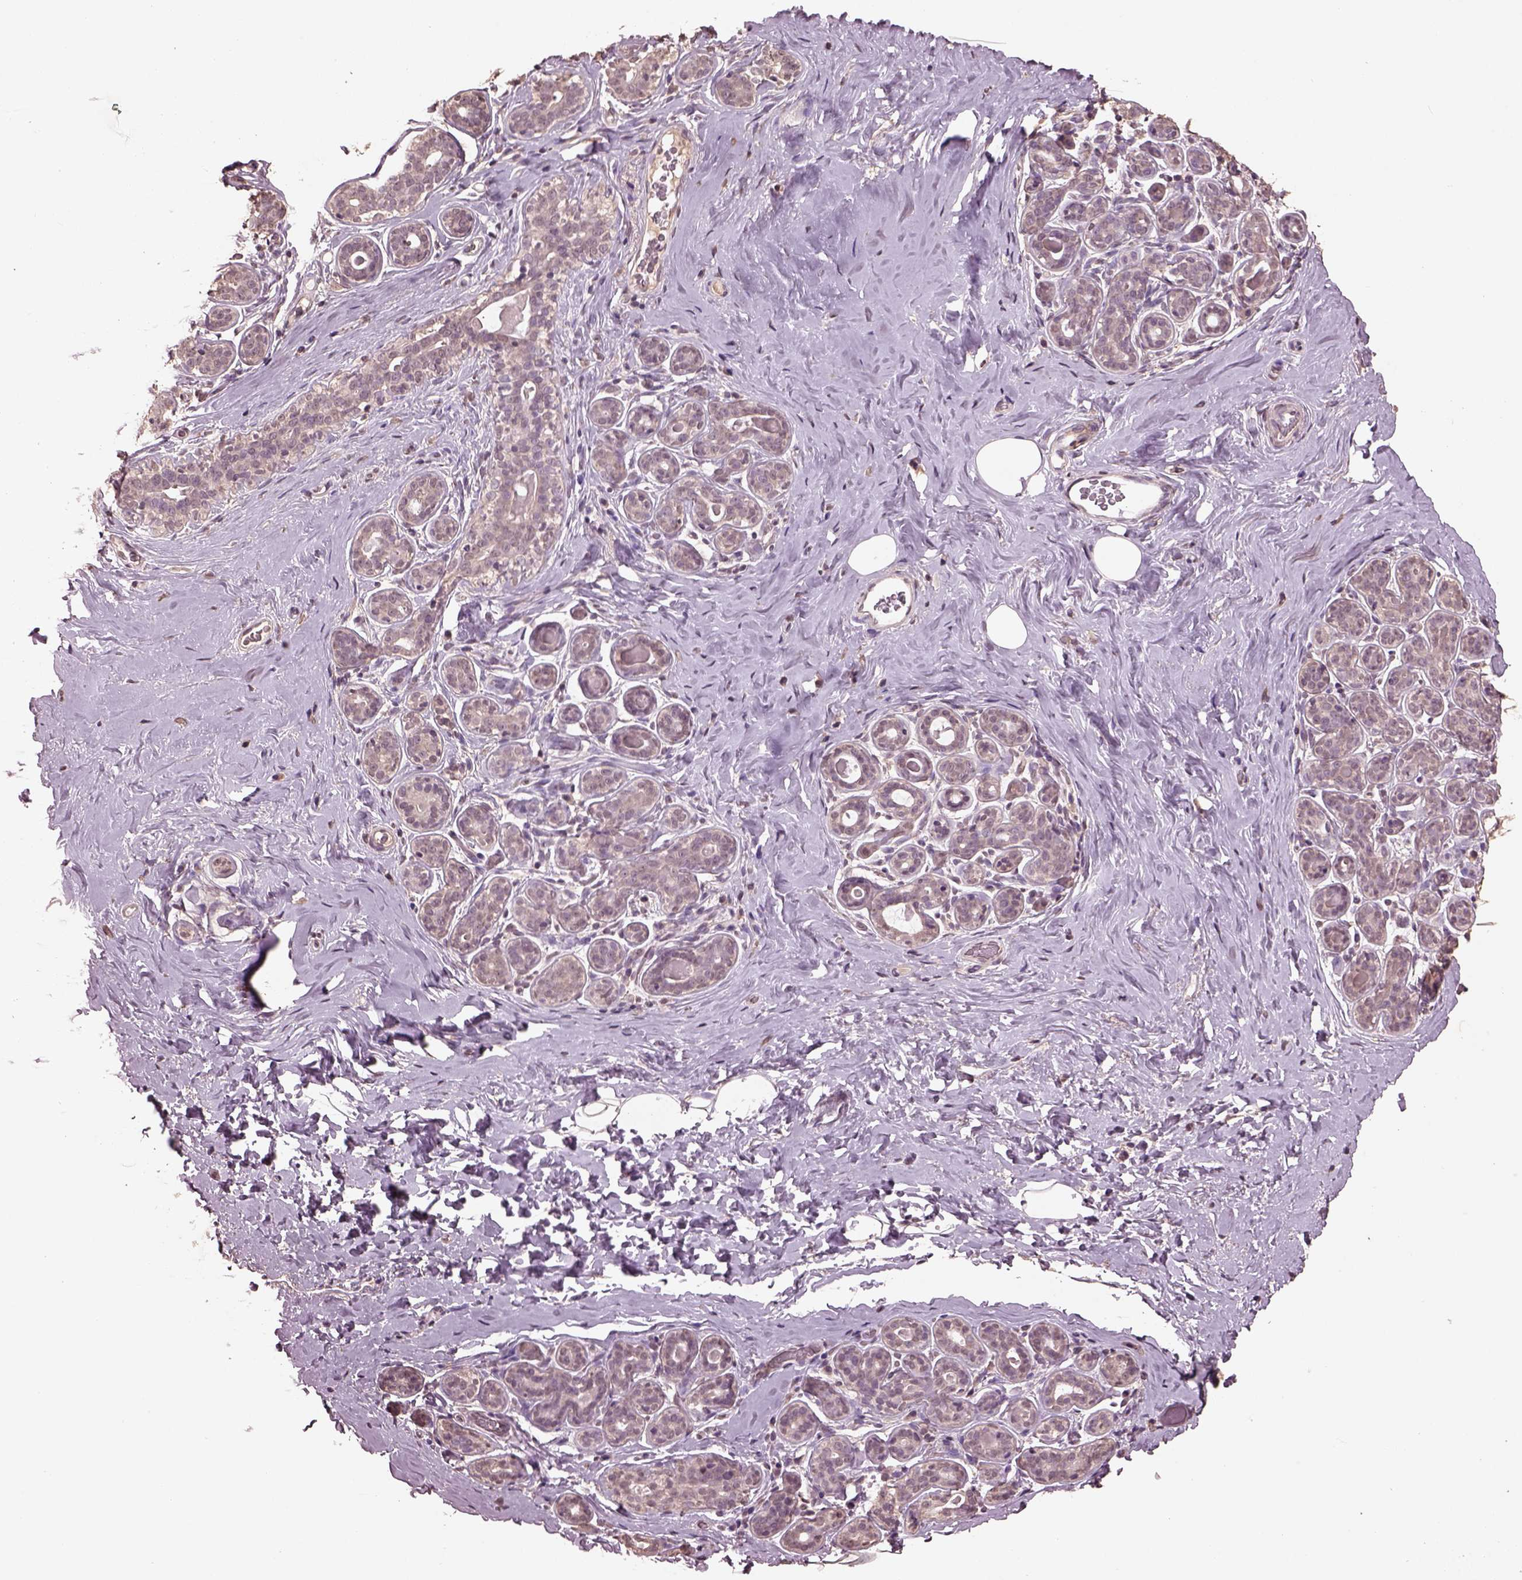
{"staining": {"intensity": "negative", "quantity": "none", "location": "none"}, "tissue": "breast", "cell_type": "Adipocytes", "image_type": "normal", "snomed": [{"axis": "morphology", "description": "Normal tissue, NOS"}, {"axis": "topography", "description": "Skin"}, {"axis": "topography", "description": "Breast"}], "caption": "Adipocytes show no significant protein expression in unremarkable breast. Brightfield microscopy of IHC stained with DAB (brown) and hematoxylin (blue), captured at high magnification.", "gene": "CPT1C", "patient": {"sex": "female", "age": 43}}